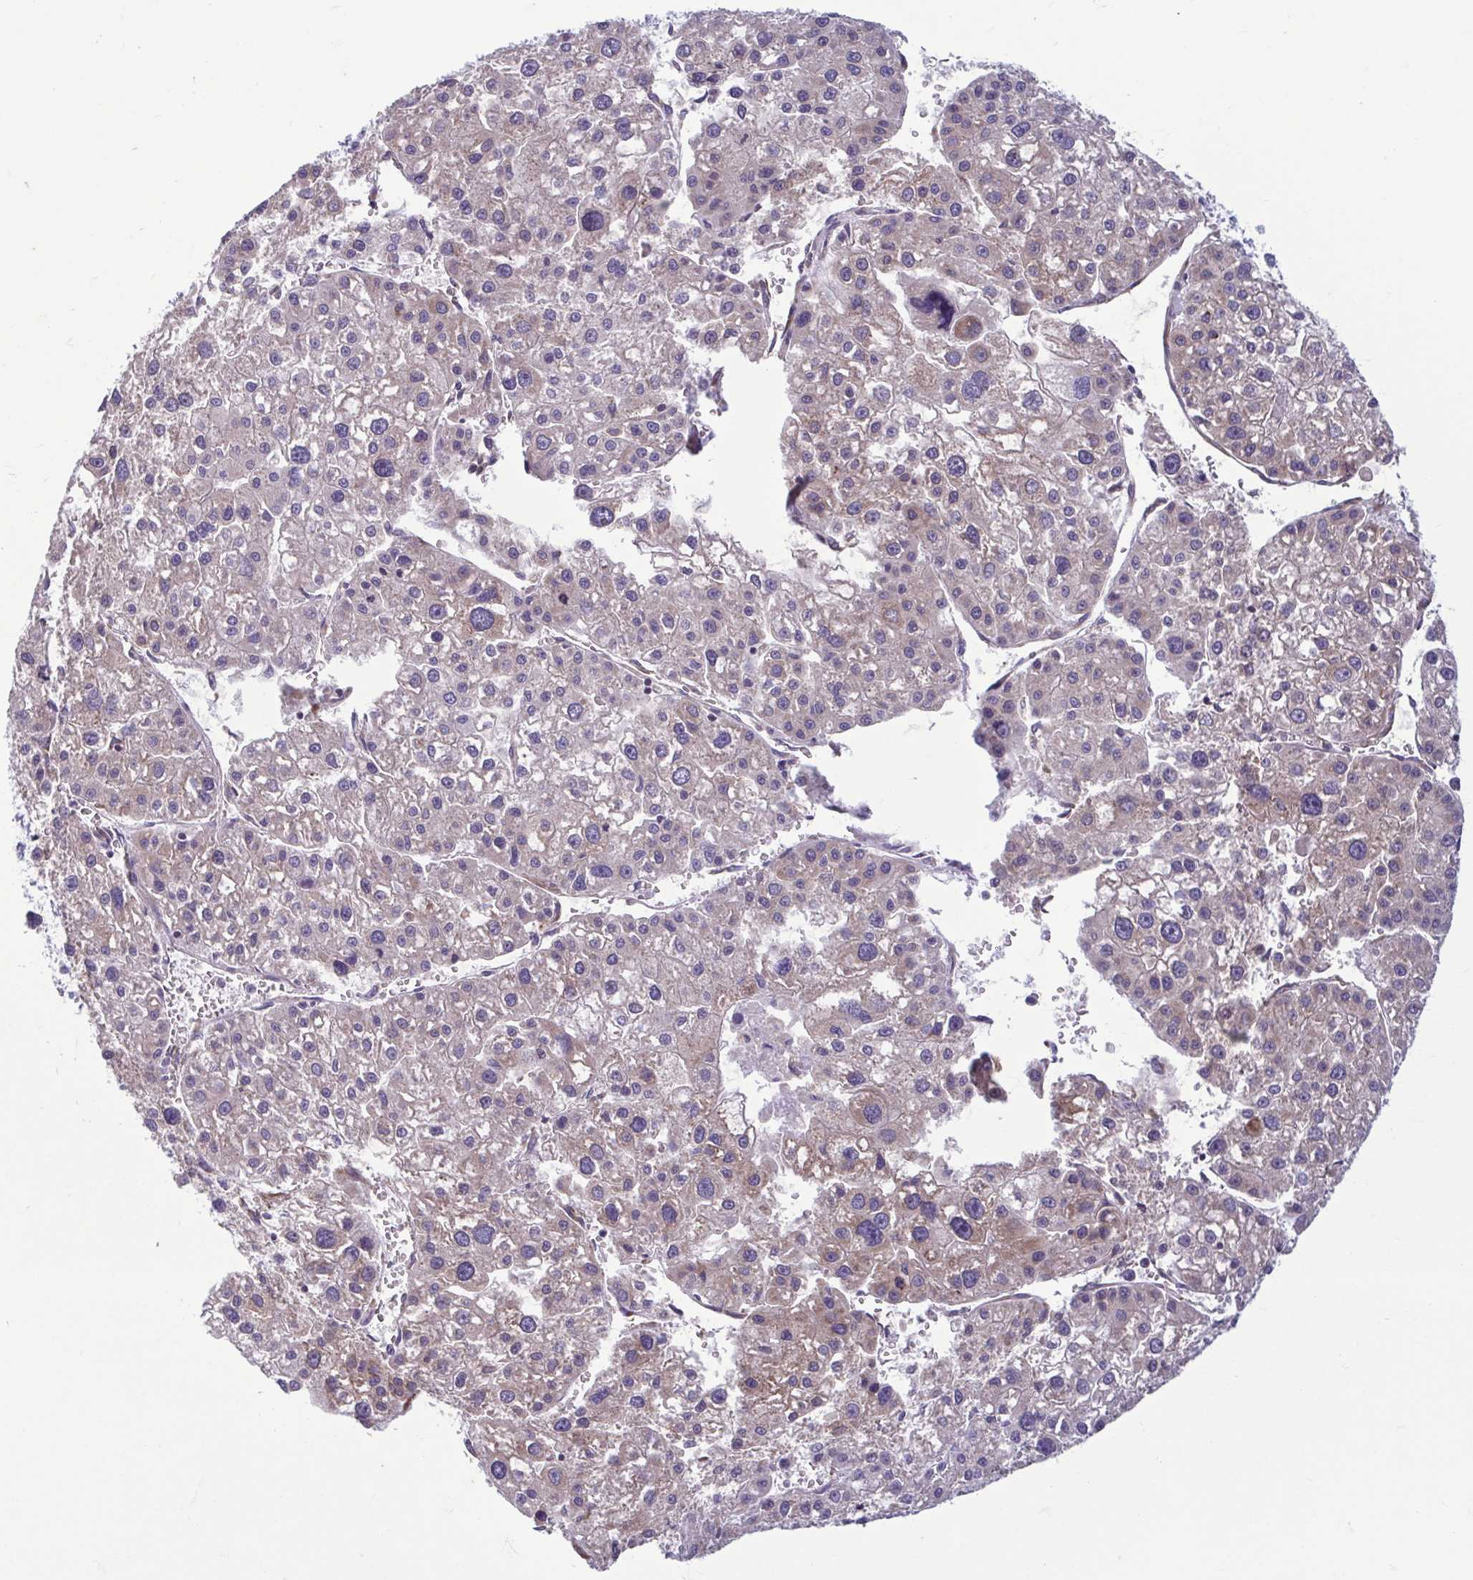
{"staining": {"intensity": "weak", "quantity": "<25%", "location": "cytoplasmic/membranous"}, "tissue": "liver cancer", "cell_type": "Tumor cells", "image_type": "cancer", "snomed": [{"axis": "morphology", "description": "Carcinoma, Hepatocellular, NOS"}, {"axis": "topography", "description": "Liver"}], "caption": "Immunohistochemistry of human liver cancer demonstrates no expression in tumor cells. (Immunohistochemistry, brightfield microscopy, high magnification).", "gene": "RPS16", "patient": {"sex": "male", "age": 73}}